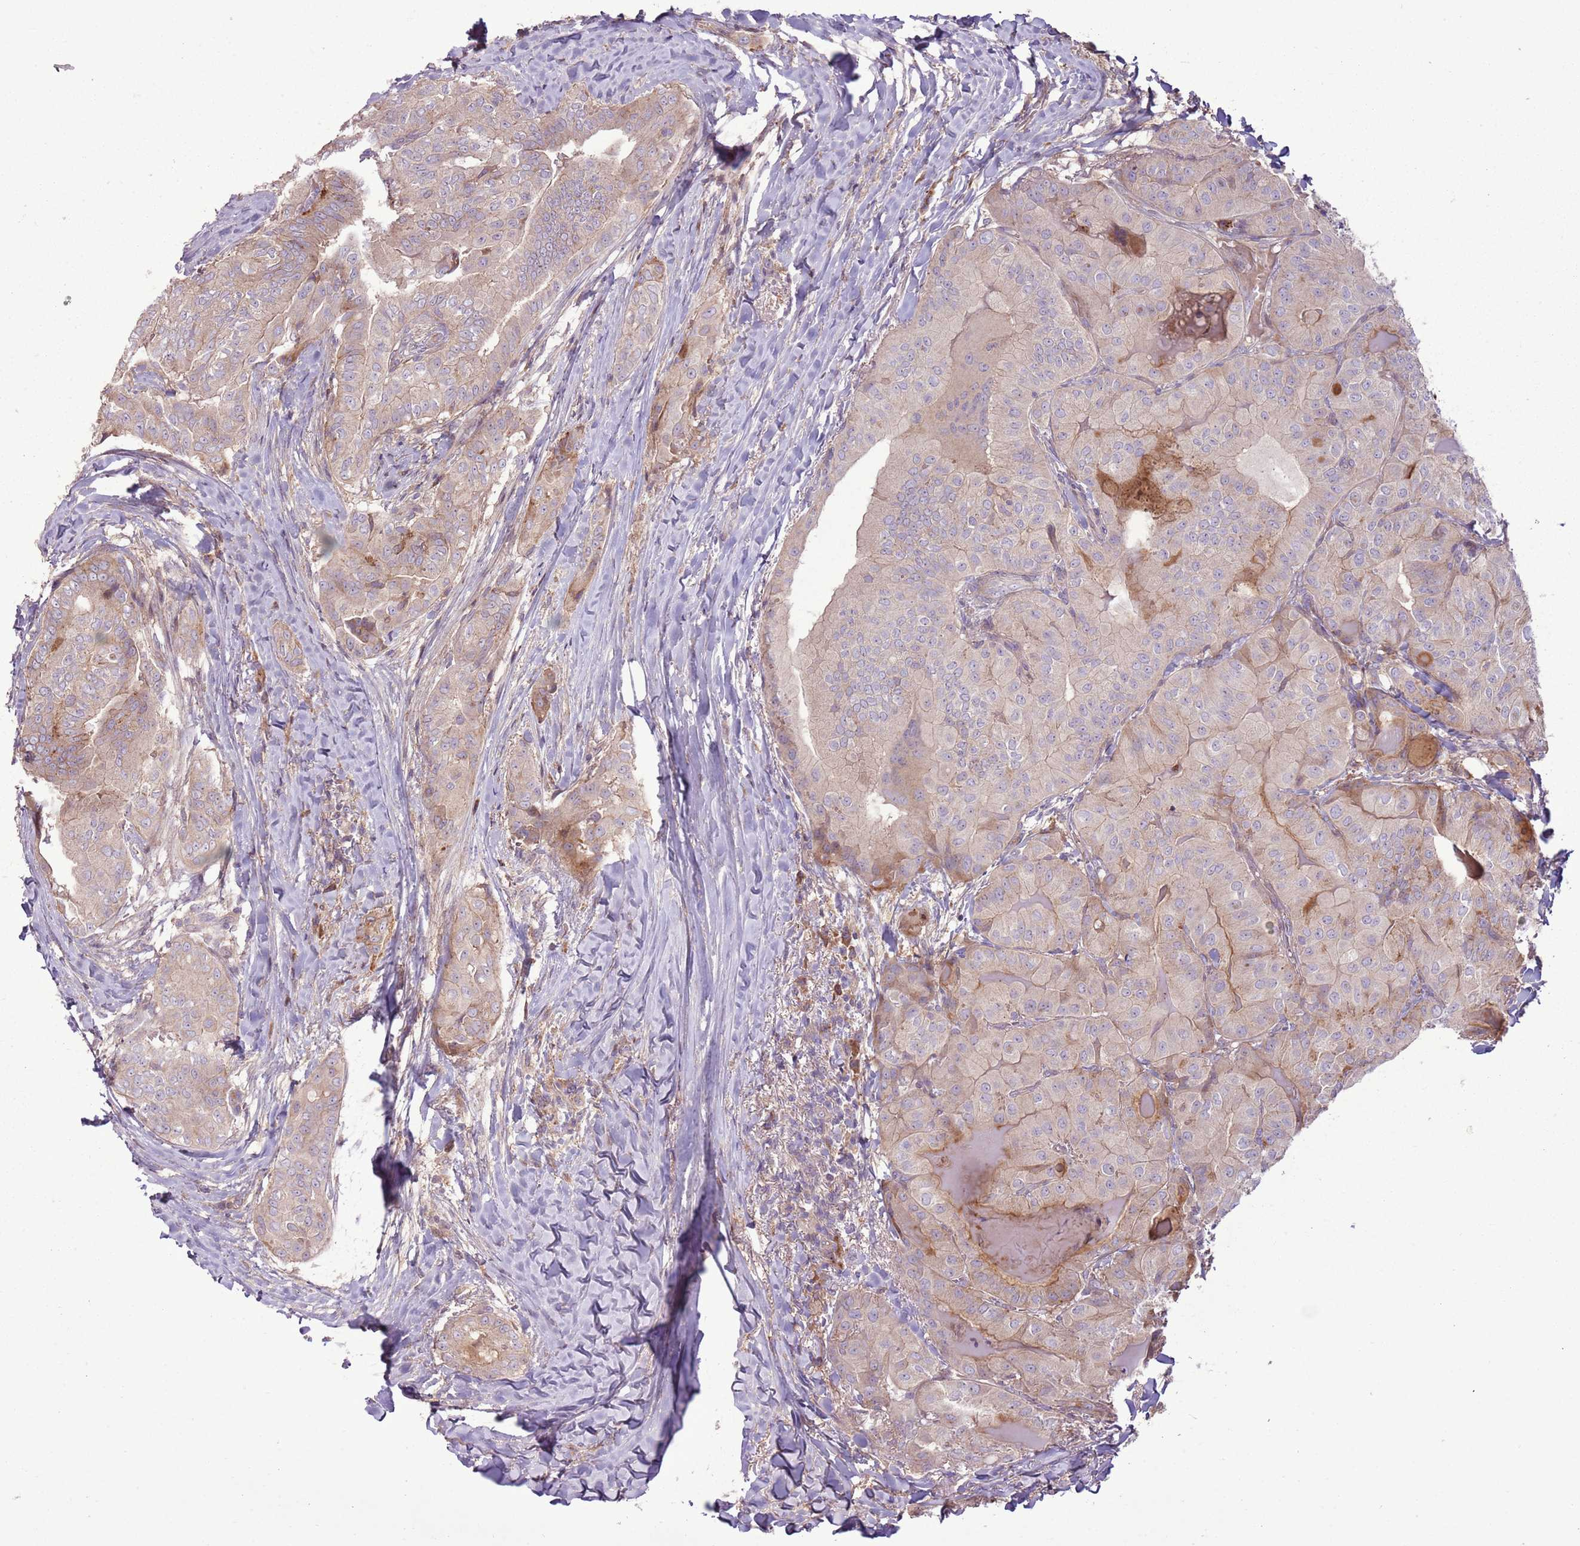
{"staining": {"intensity": "weak", "quantity": ">75%", "location": "cytoplasmic/membranous"}, "tissue": "thyroid cancer", "cell_type": "Tumor cells", "image_type": "cancer", "snomed": [{"axis": "morphology", "description": "Papillary adenocarcinoma, NOS"}, {"axis": "topography", "description": "Thyroid gland"}], "caption": "Immunohistochemical staining of thyroid papillary adenocarcinoma reveals low levels of weak cytoplasmic/membranous protein expression in approximately >75% of tumor cells.", "gene": "ANKRD24", "patient": {"sex": "female", "age": 68}}